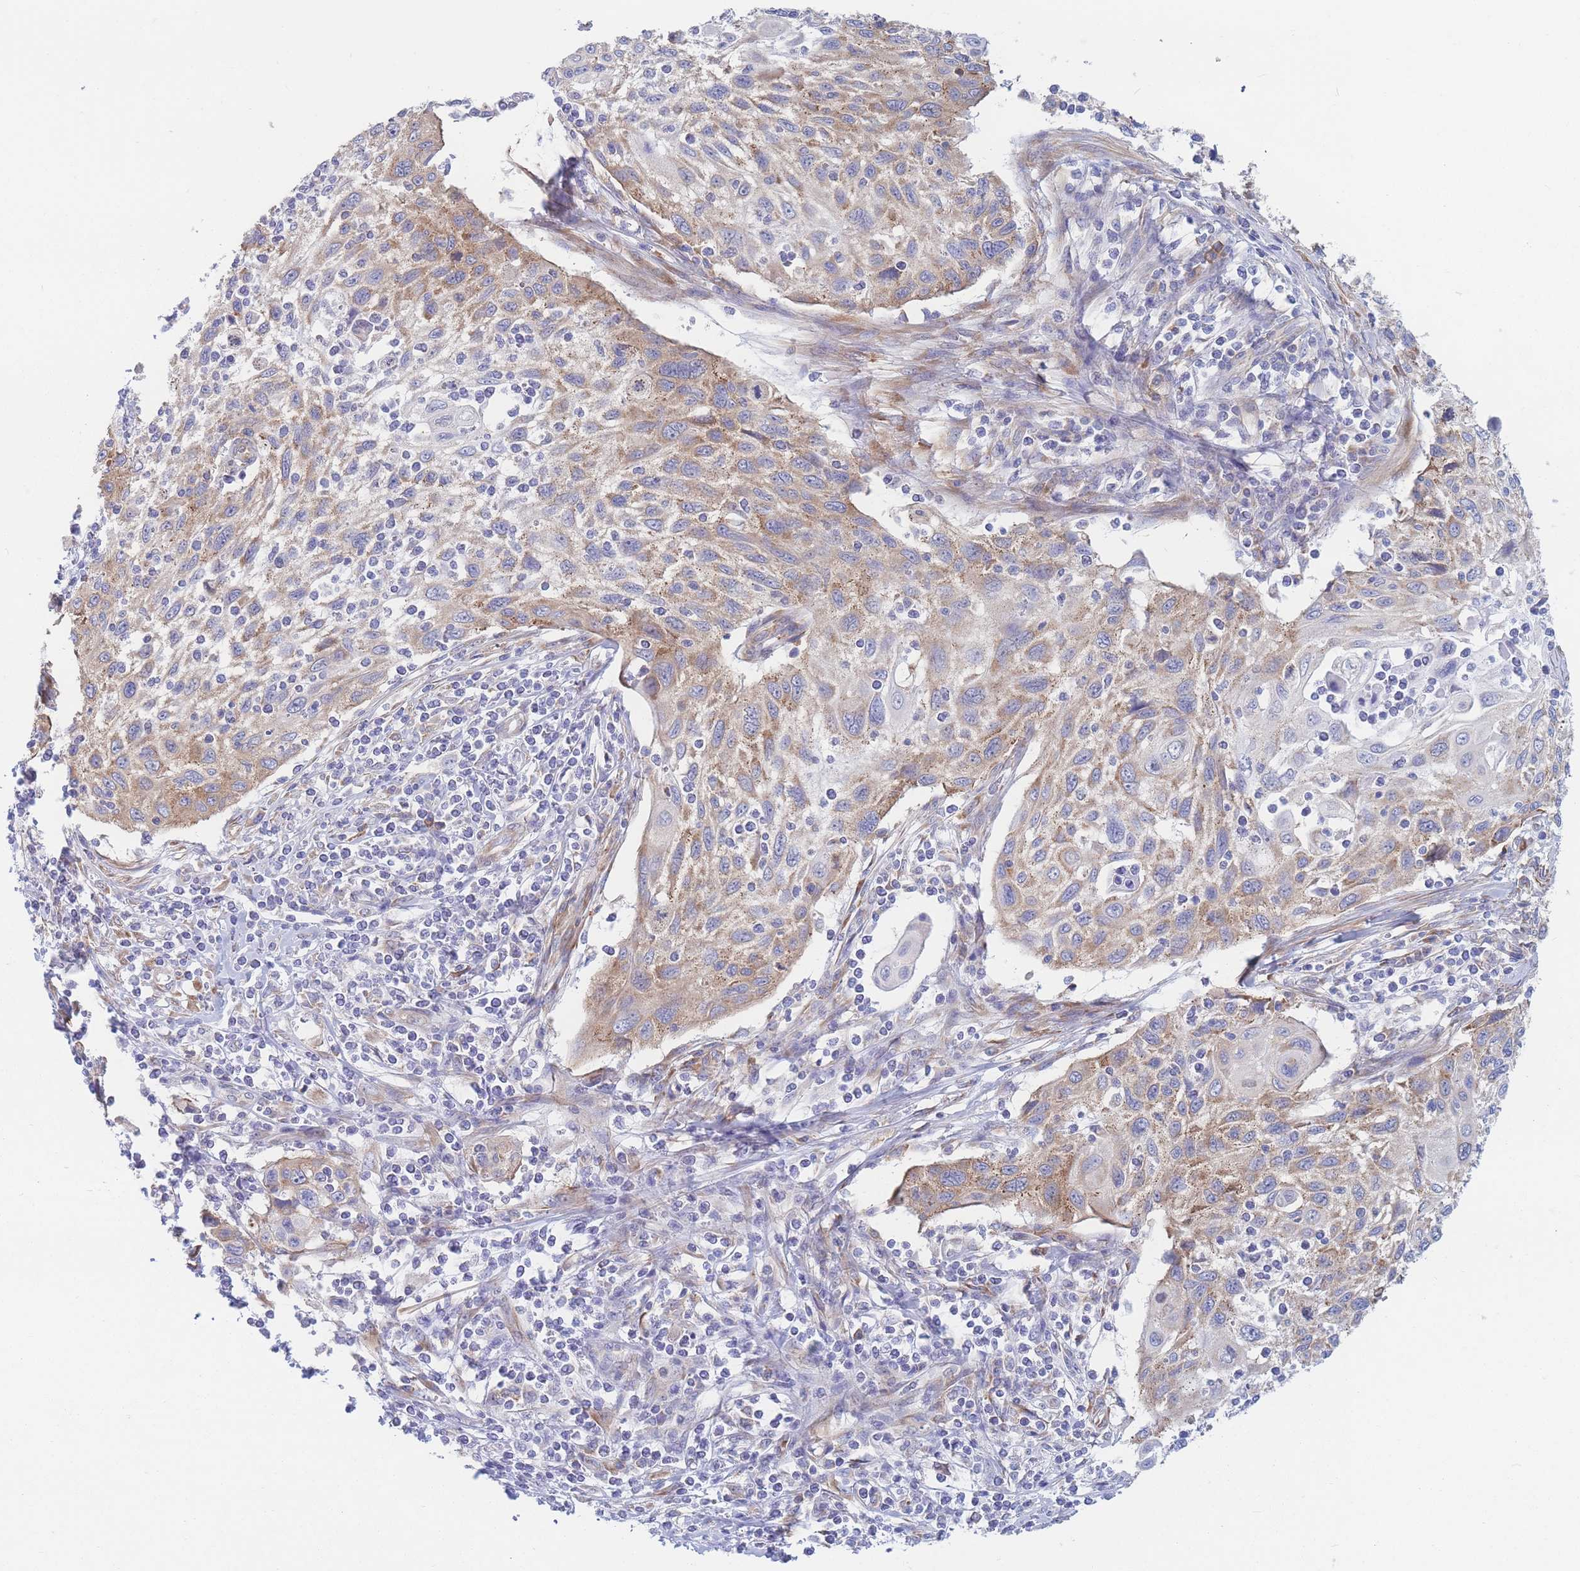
{"staining": {"intensity": "moderate", "quantity": "25%-75%", "location": "cytoplasmic/membranous"}, "tissue": "cervical cancer", "cell_type": "Tumor cells", "image_type": "cancer", "snomed": [{"axis": "morphology", "description": "Squamous cell carcinoma, NOS"}, {"axis": "topography", "description": "Cervix"}], "caption": "Human cervical cancer (squamous cell carcinoma) stained with a brown dye demonstrates moderate cytoplasmic/membranous positive expression in about 25%-75% of tumor cells.", "gene": "RPL8", "patient": {"sex": "female", "age": 70}}